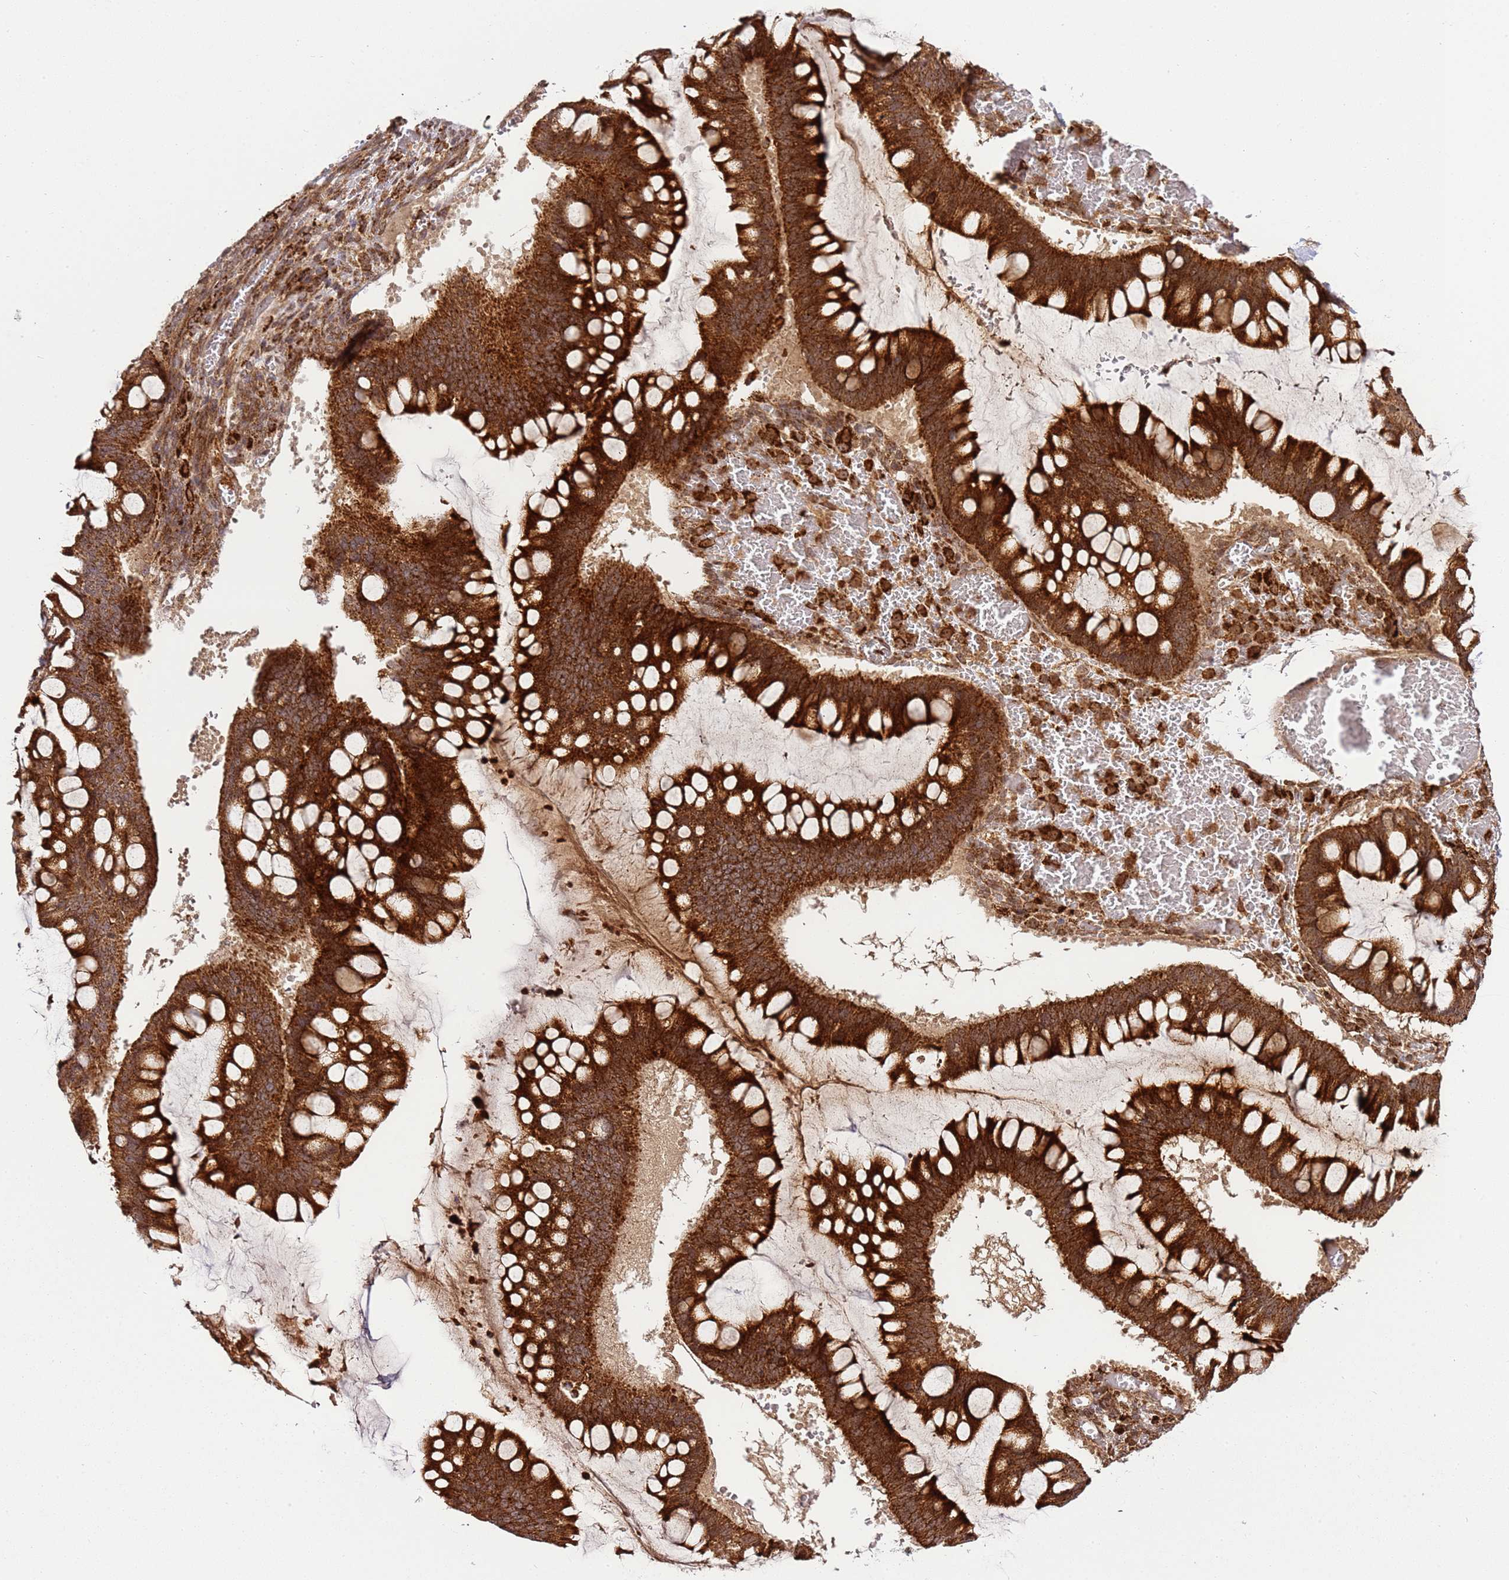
{"staining": {"intensity": "strong", "quantity": ">75%", "location": "cytoplasmic/membranous"}, "tissue": "ovarian cancer", "cell_type": "Tumor cells", "image_type": "cancer", "snomed": [{"axis": "morphology", "description": "Cystadenocarcinoma, mucinous, NOS"}, {"axis": "topography", "description": "Ovary"}], "caption": "High-magnification brightfield microscopy of ovarian cancer (mucinous cystadenocarcinoma) stained with DAB (brown) and counterstained with hematoxylin (blue). tumor cells exhibit strong cytoplasmic/membranous expression is identified in approximately>75% of cells.", "gene": "RASA3", "patient": {"sex": "female", "age": 73}}